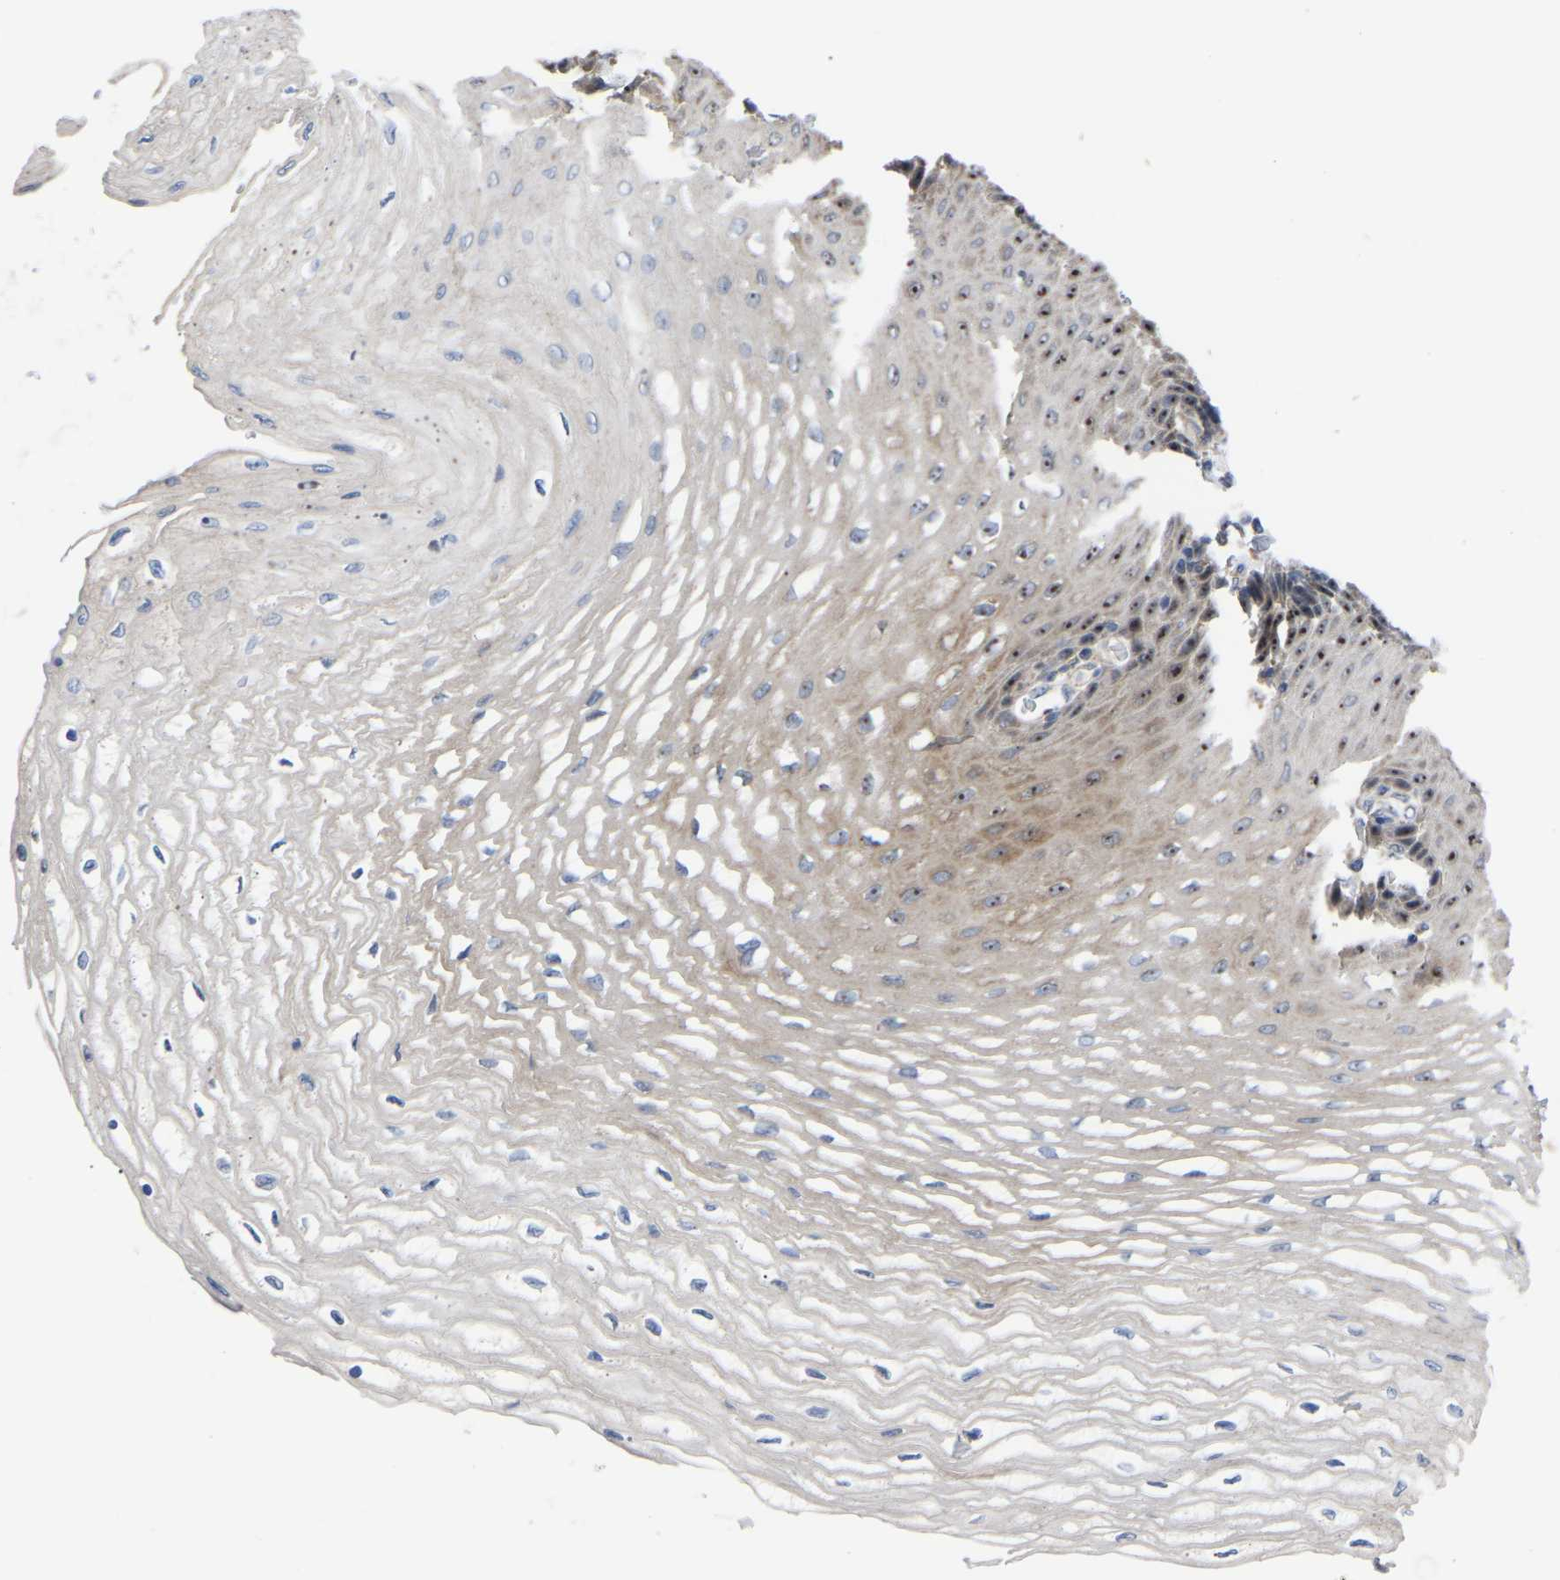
{"staining": {"intensity": "strong", "quantity": "25%-75%", "location": "nuclear"}, "tissue": "esophagus", "cell_type": "Squamous epithelial cells", "image_type": "normal", "snomed": [{"axis": "morphology", "description": "Normal tissue, NOS"}, {"axis": "topography", "description": "Esophagus"}], "caption": "Brown immunohistochemical staining in normal human esophagus demonstrates strong nuclear expression in approximately 25%-75% of squamous epithelial cells.", "gene": "NOP53", "patient": {"sex": "female", "age": 72}}